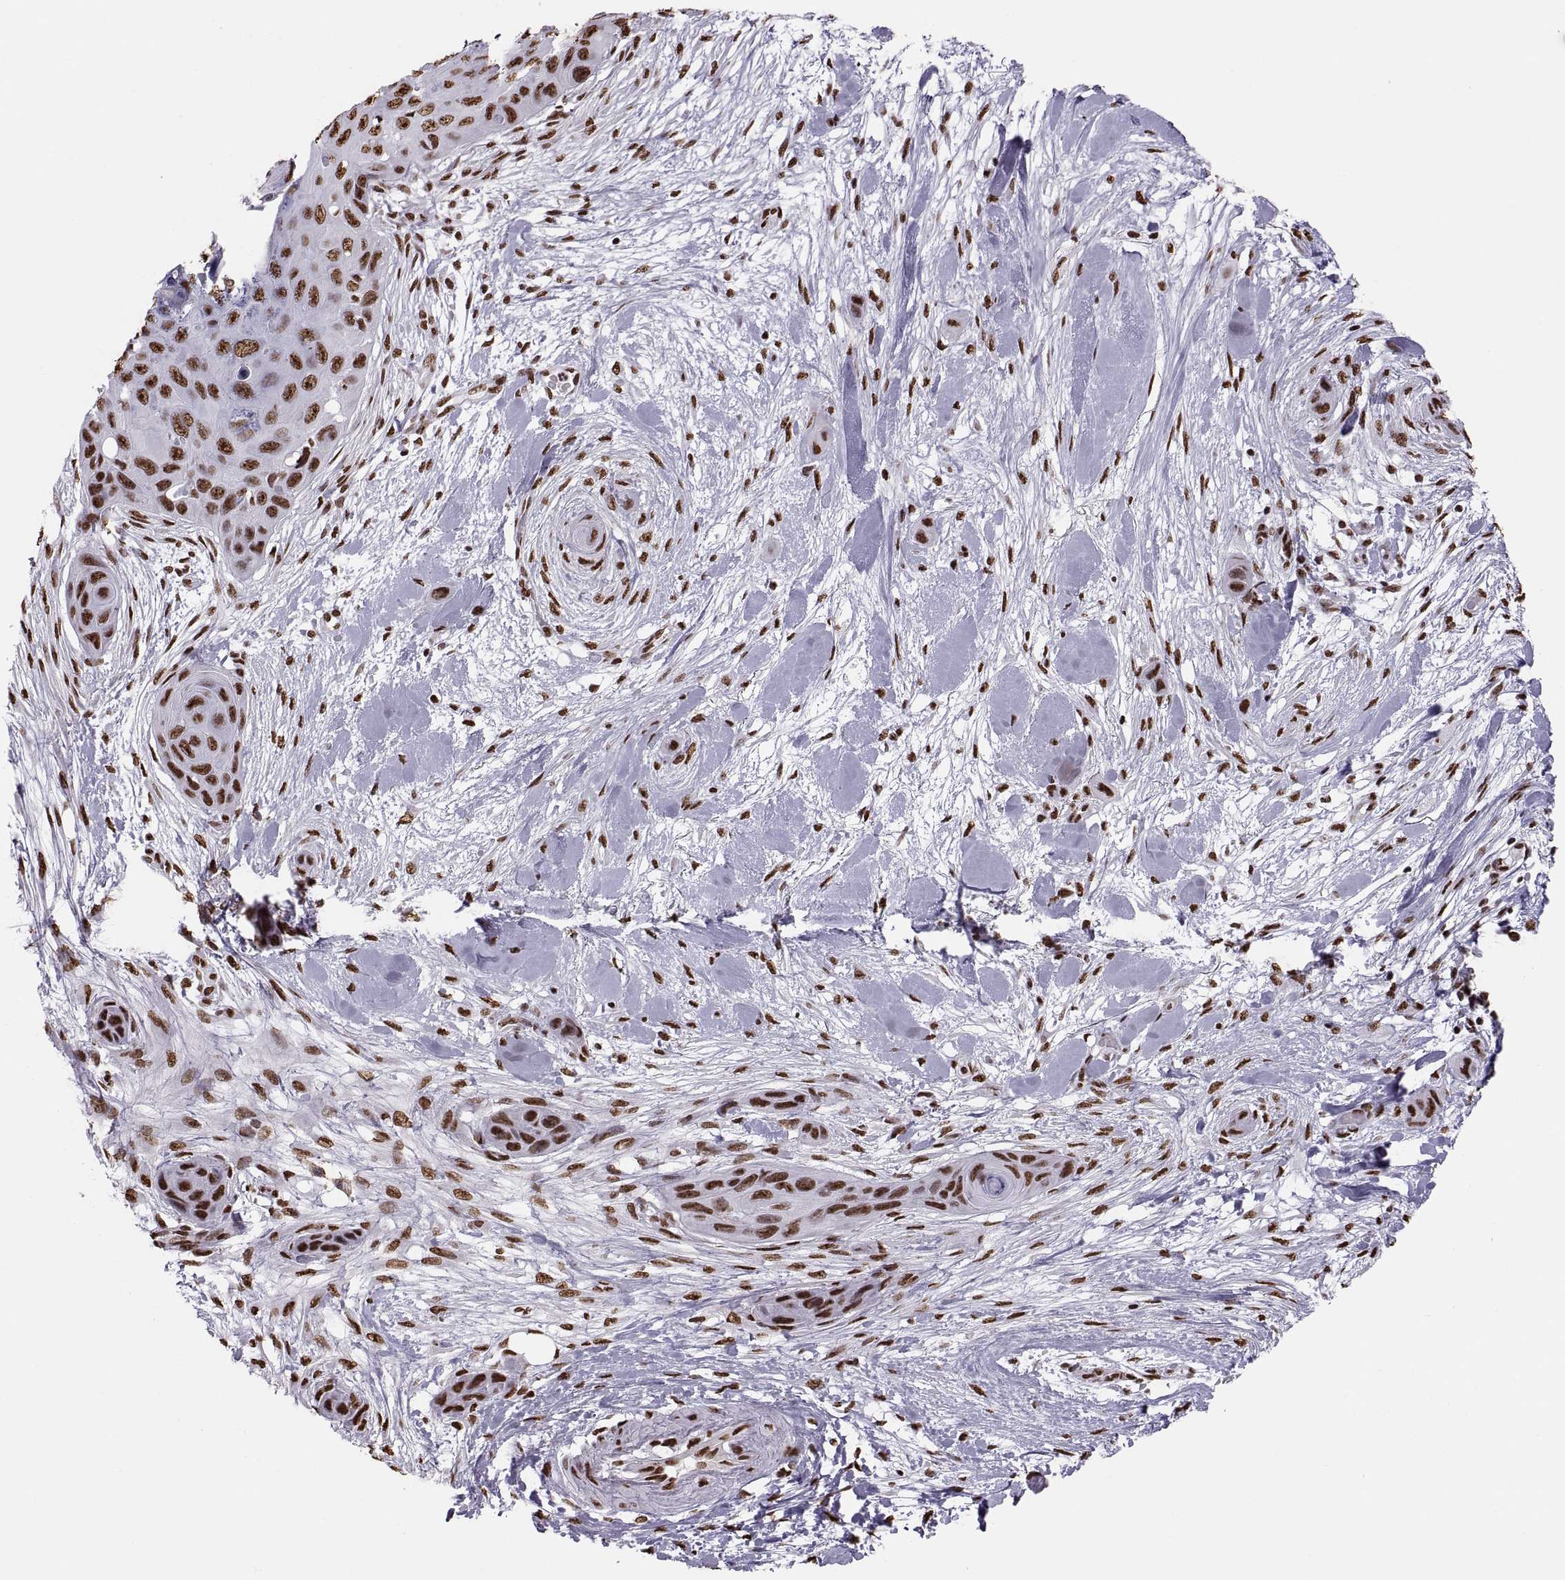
{"staining": {"intensity": "strong", "quantity": ">75%", "location": "nuclear"}, "tissue": "skin cancer", "cell_type": "Tumor cells", "image_type": "cancer", "snomed": [{"axis": "morphology", "description": "Squamous cell carcinoma, NOS"}, {"axis": "topography", "description": "Skin"}], "caption": "Skin squamous cell carcinoma stained with IHC displays strong nuclear expression in approximately >75% of tumor cells. (DAB (3,3'-diaminobenzidine) = brown stain, brightfield microscopy at high magnification).", "gene": "SNAI1", "patient": {"sex": "male", "age": 82}}